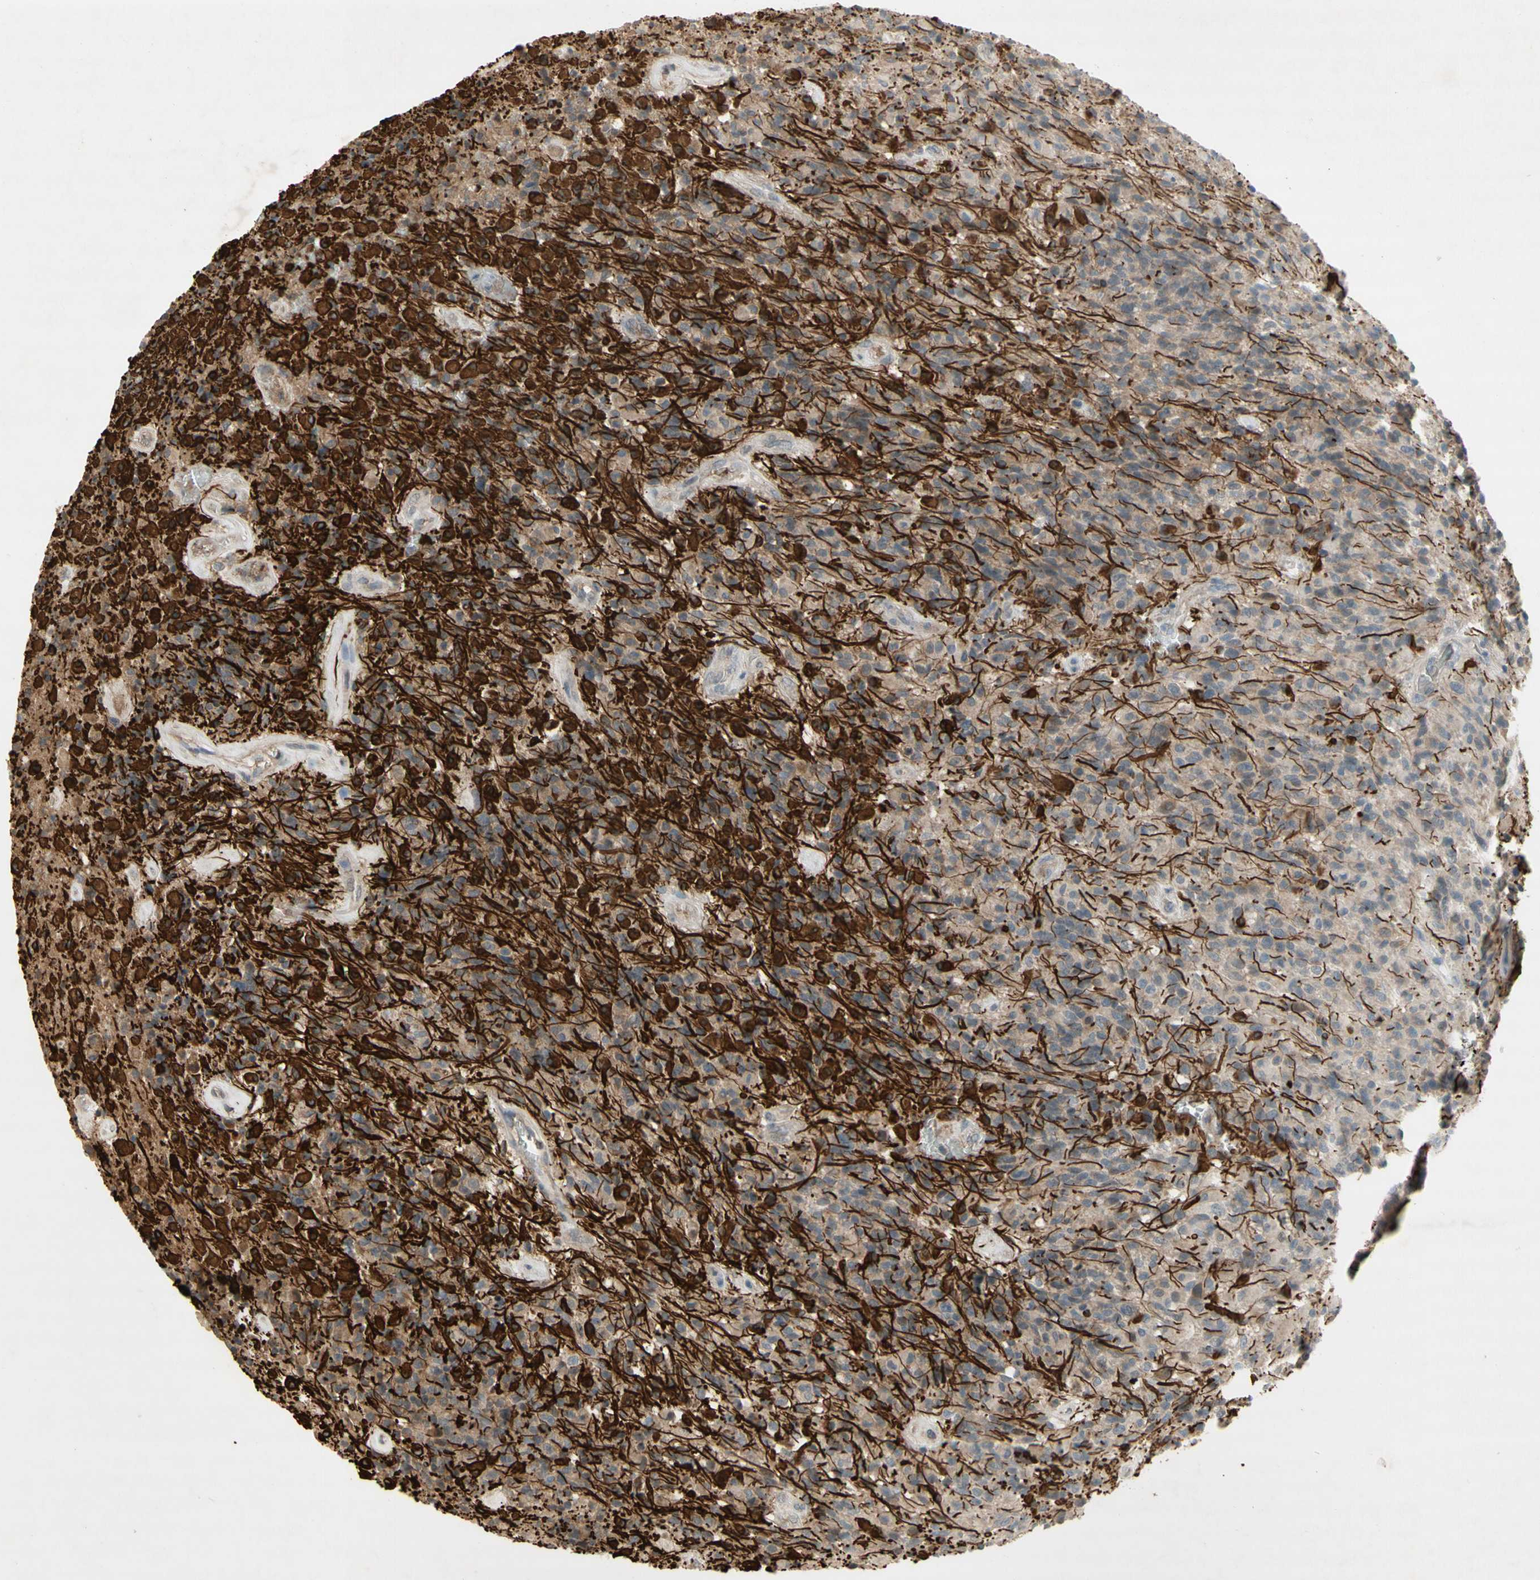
{"staining": {"intensity": "strong", "quantity": "<25%", "location": "cytoplasmic/membranous"}, "tissue": "glioma", "cell_type": "Tumor cells", "image_type": "cancer", "snomed": [{"axis": "morphology", "description": "Glioma, malignant, High grade"}, {"axis": "topography", "description": "Brain"}], "caption": "The photomicrograph shows staining of malignant glioma (high-grade), revealing strong cytoplasmic/membranous protein staining (brown color) within tumor cells.", "gene": "NRG4", "patient": {"sex": "male", "age": 71}}